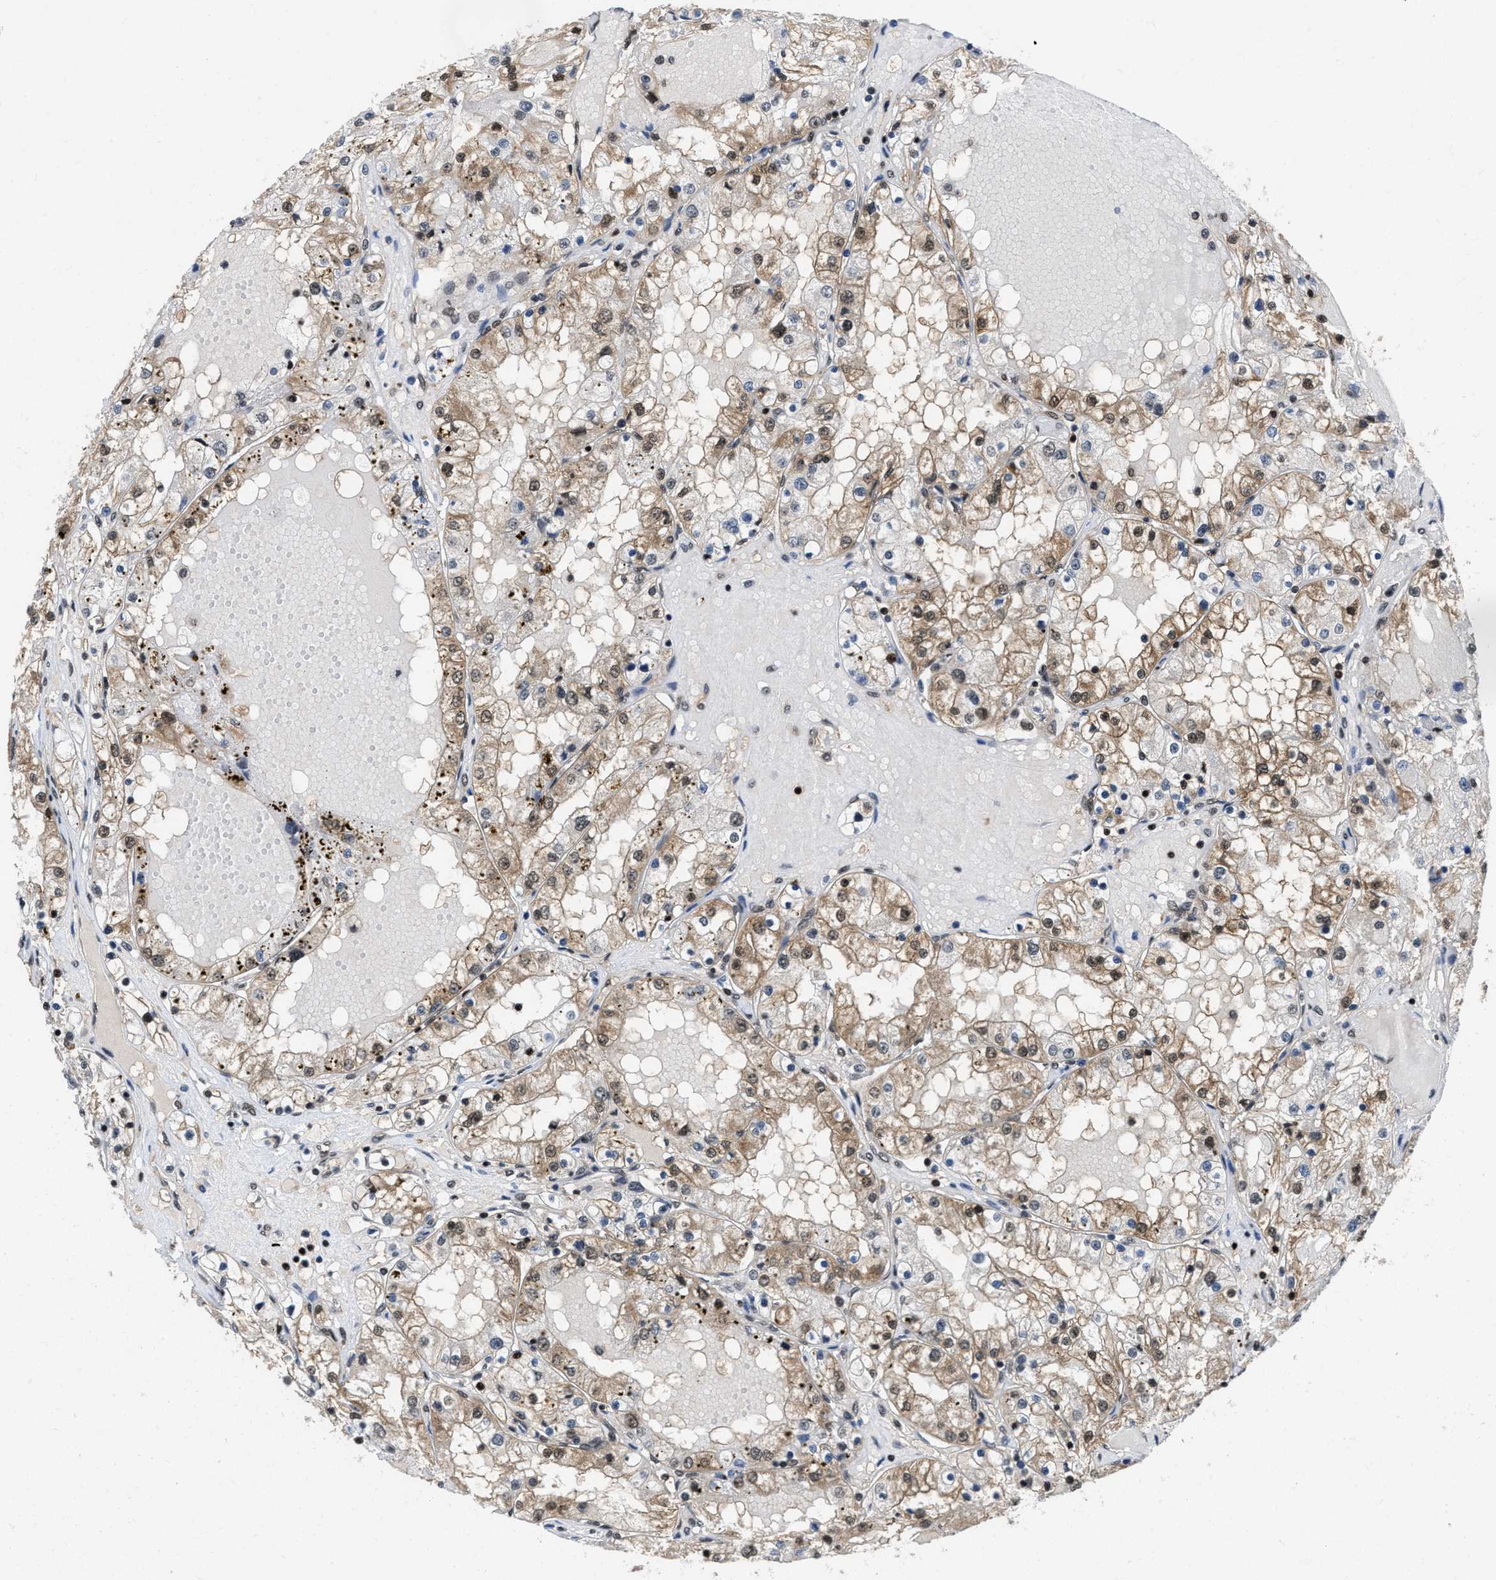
{"staining": {"intensity": "weak", "quantity": "25%-75%", "location": "cytoplasmic/membranous,nuclear"}, "tissue": "renal cancer", "cell_type": "Tumor cells", "image_type": "cancer", "snomed": [{"axis": "morphology", "description": "Adenocarcinoma, NOS"}, {"axis": "topography", "description": "Kidney"}], "caption": "Brown immunohistochemical staining in human renal adenocarcinoma shows weak cytoplasmic/membranous and nuclear positivity in about 25%-75% of tumor cells. Nuclei are stained in blue.", "gene": "SAFB", "patient": {"sex": "male", "age": 68}}